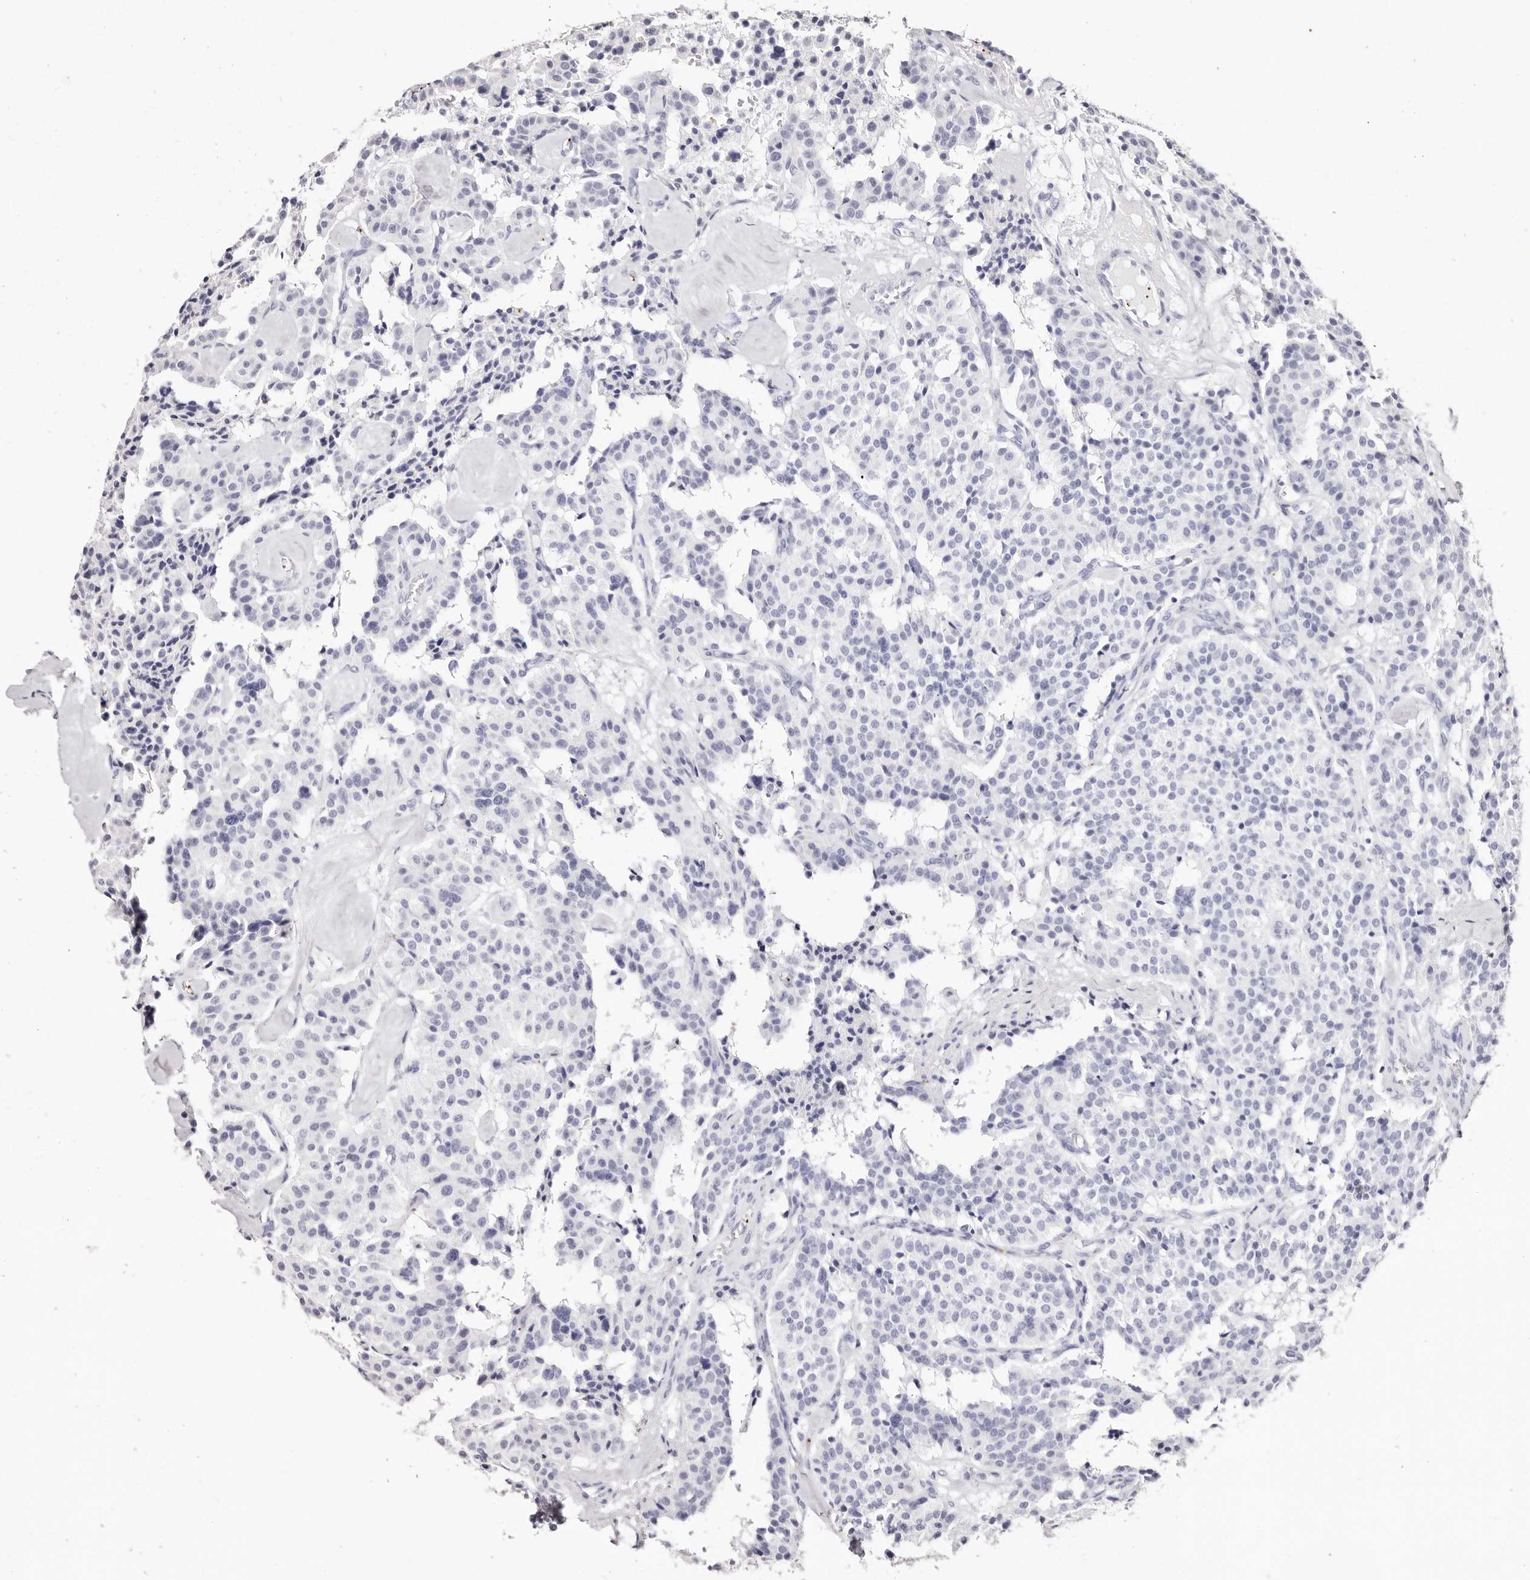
{"staining": {"intensity": "negative", "quantity": "none", "location": "none"}, "tissue": "carcinoid", "cell_type": "Tumor cells", "image_type": "cancer", "snomed": [{"axis": "morphology", "description": "Carcinoid, malignant, NOS"}, {"axis": "topography", "description": "Lung"}], "caption": "A micrograph of carcinoid stained for a protein shows no brown staining in tumor cells. The staining was performed using DAB to visualize the protein expression in brown, while the nuclei were stained in blue with hematoxylin (Magnification: 20x).", "gene": "PF4", "patient": {"sex": "male", "age": 30}}